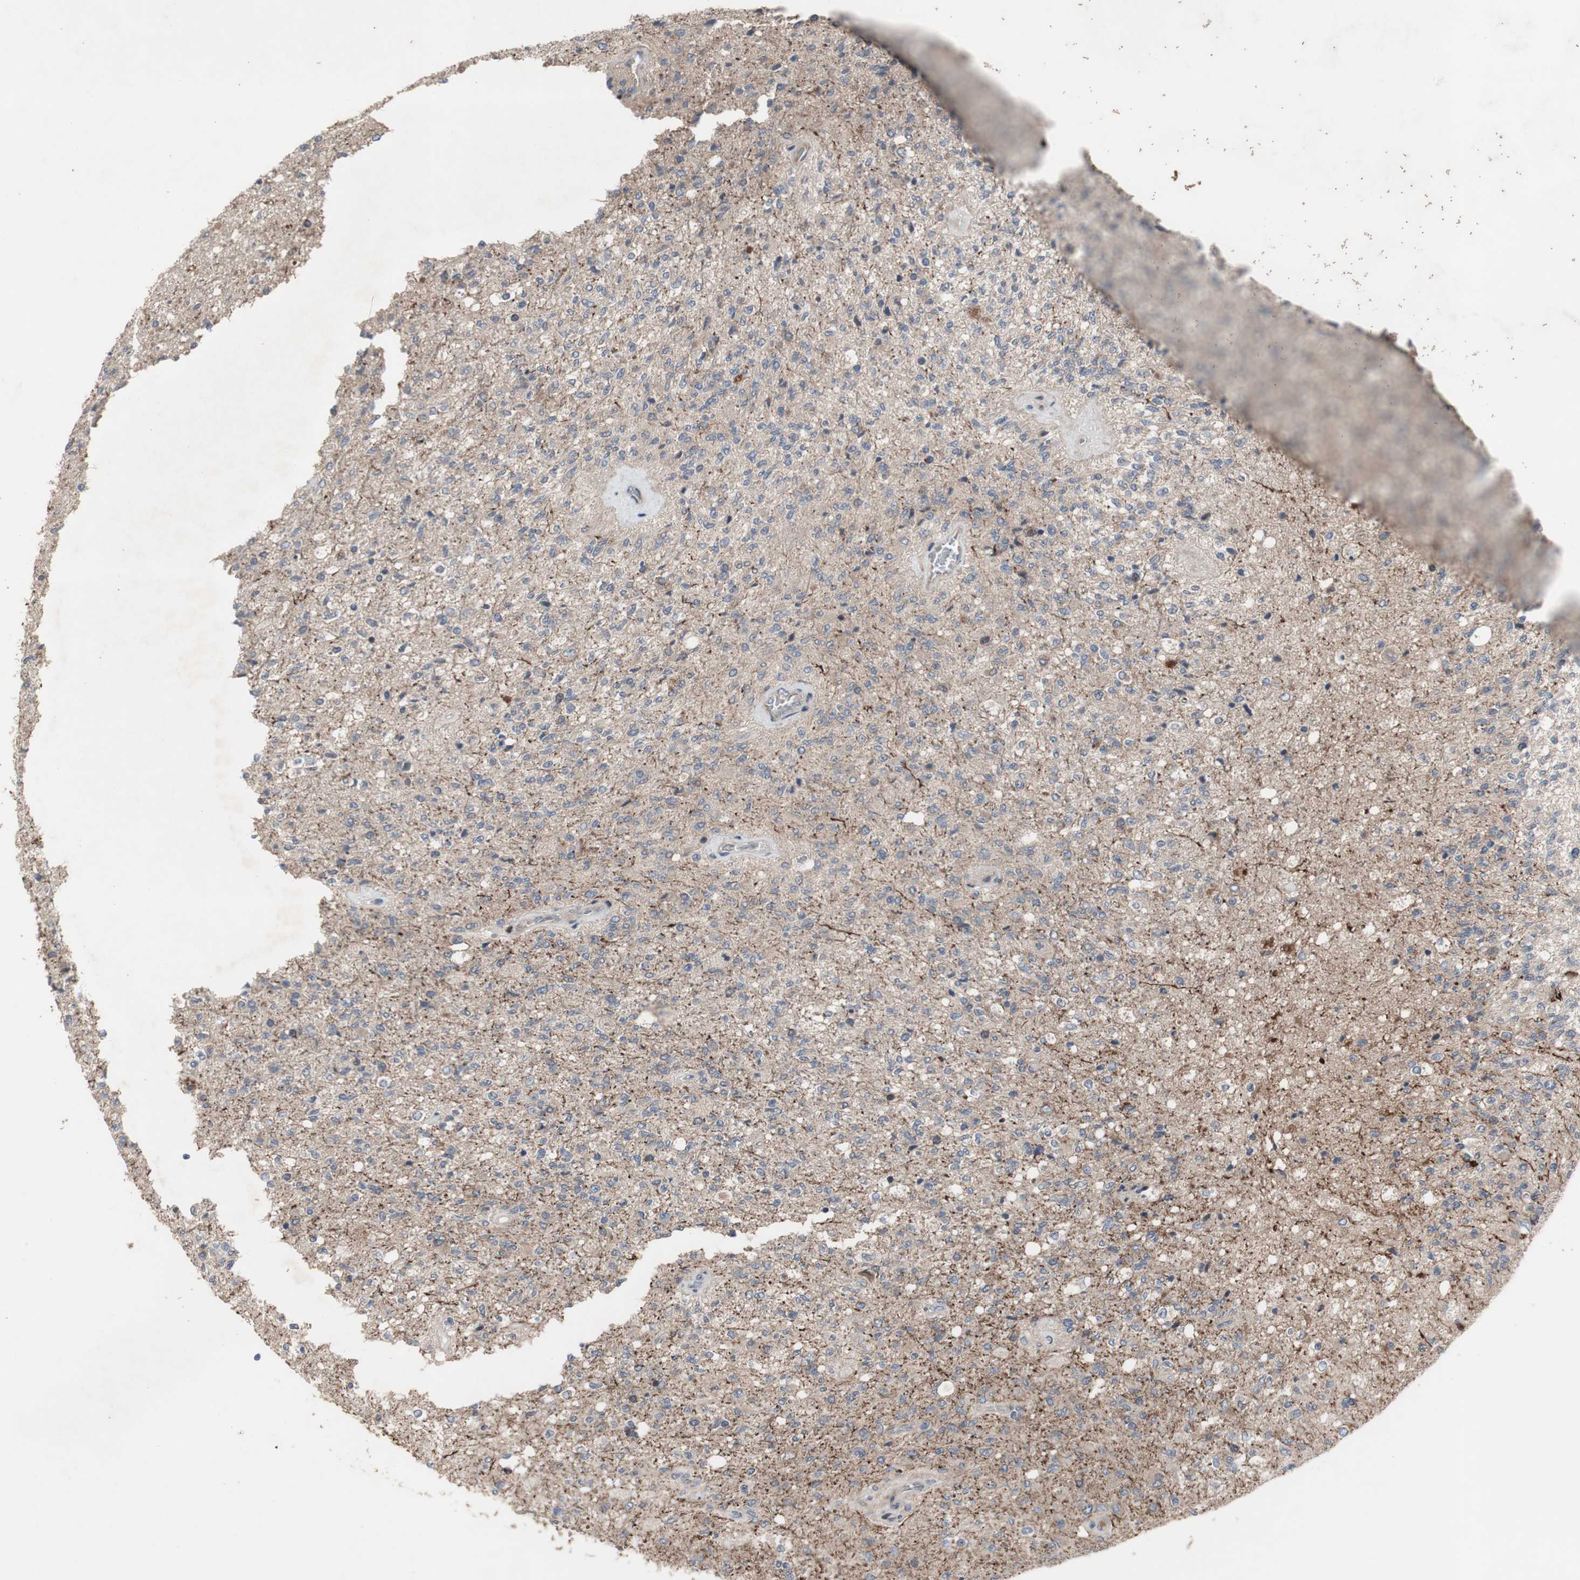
{"staining": {"intensity": "weak", "quantity": ">75%", "location": "cytoplasmic/membranous"}, "tissue": "glioma", "cell_type": "Tumor cells", "image_type": "cancer", "snomed": [{"axis": "morphology", "description": "Normal tissue, NOS"}, {"axis": "morphology", "description": "Glioma, malignant, High grade"}, {"axis": "topography", "description": "Cerebral cortex"}], "caption": "About >75% of tumor cells in human glioma reveal weak cytoplasmic/membranous protein expression as visualized by brown immunohistochemical staining.", "gene": "OAZ1", "patient": {"sex": "male", "age": 77}}